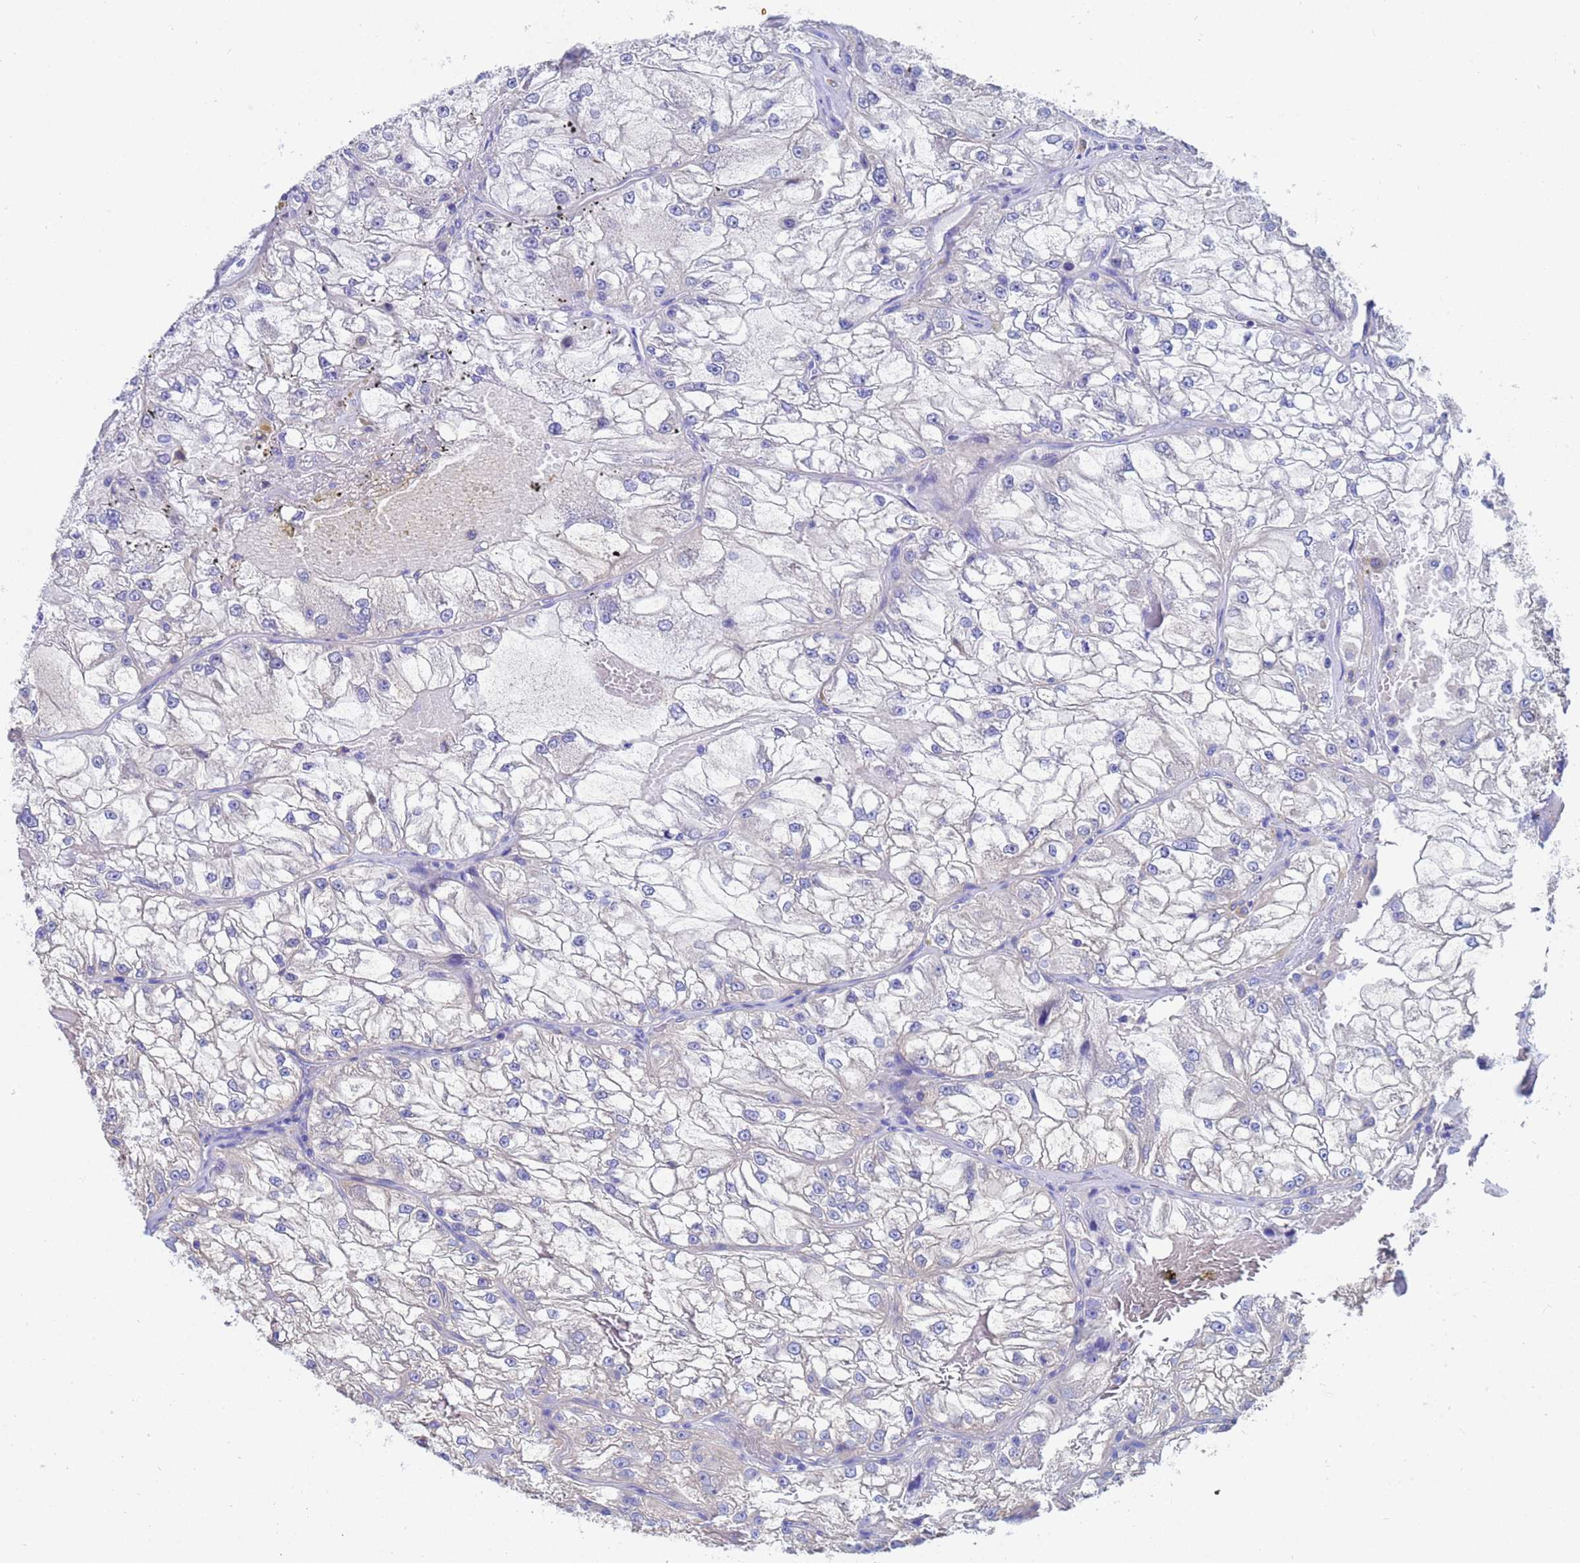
{"staining": {"intensity": "negative", "quantity": "none", "location": "none"}, "tissue": "renal cancer", "cell_type": "Tumor cells", "image_type": "cancer", "snomed": [{"axis": "morphology", "description": "Adenocarcinoma, NOS"}, {"axis": "topography", "description": "Kidney"}], "caption": "A histopathology image of human adenocarcinoma (renal) is negative for staining in tumor cells. Nuclei are stained in blue.", "gene": "UBE2O", "patient": {"sex": "female", "age": 72}}